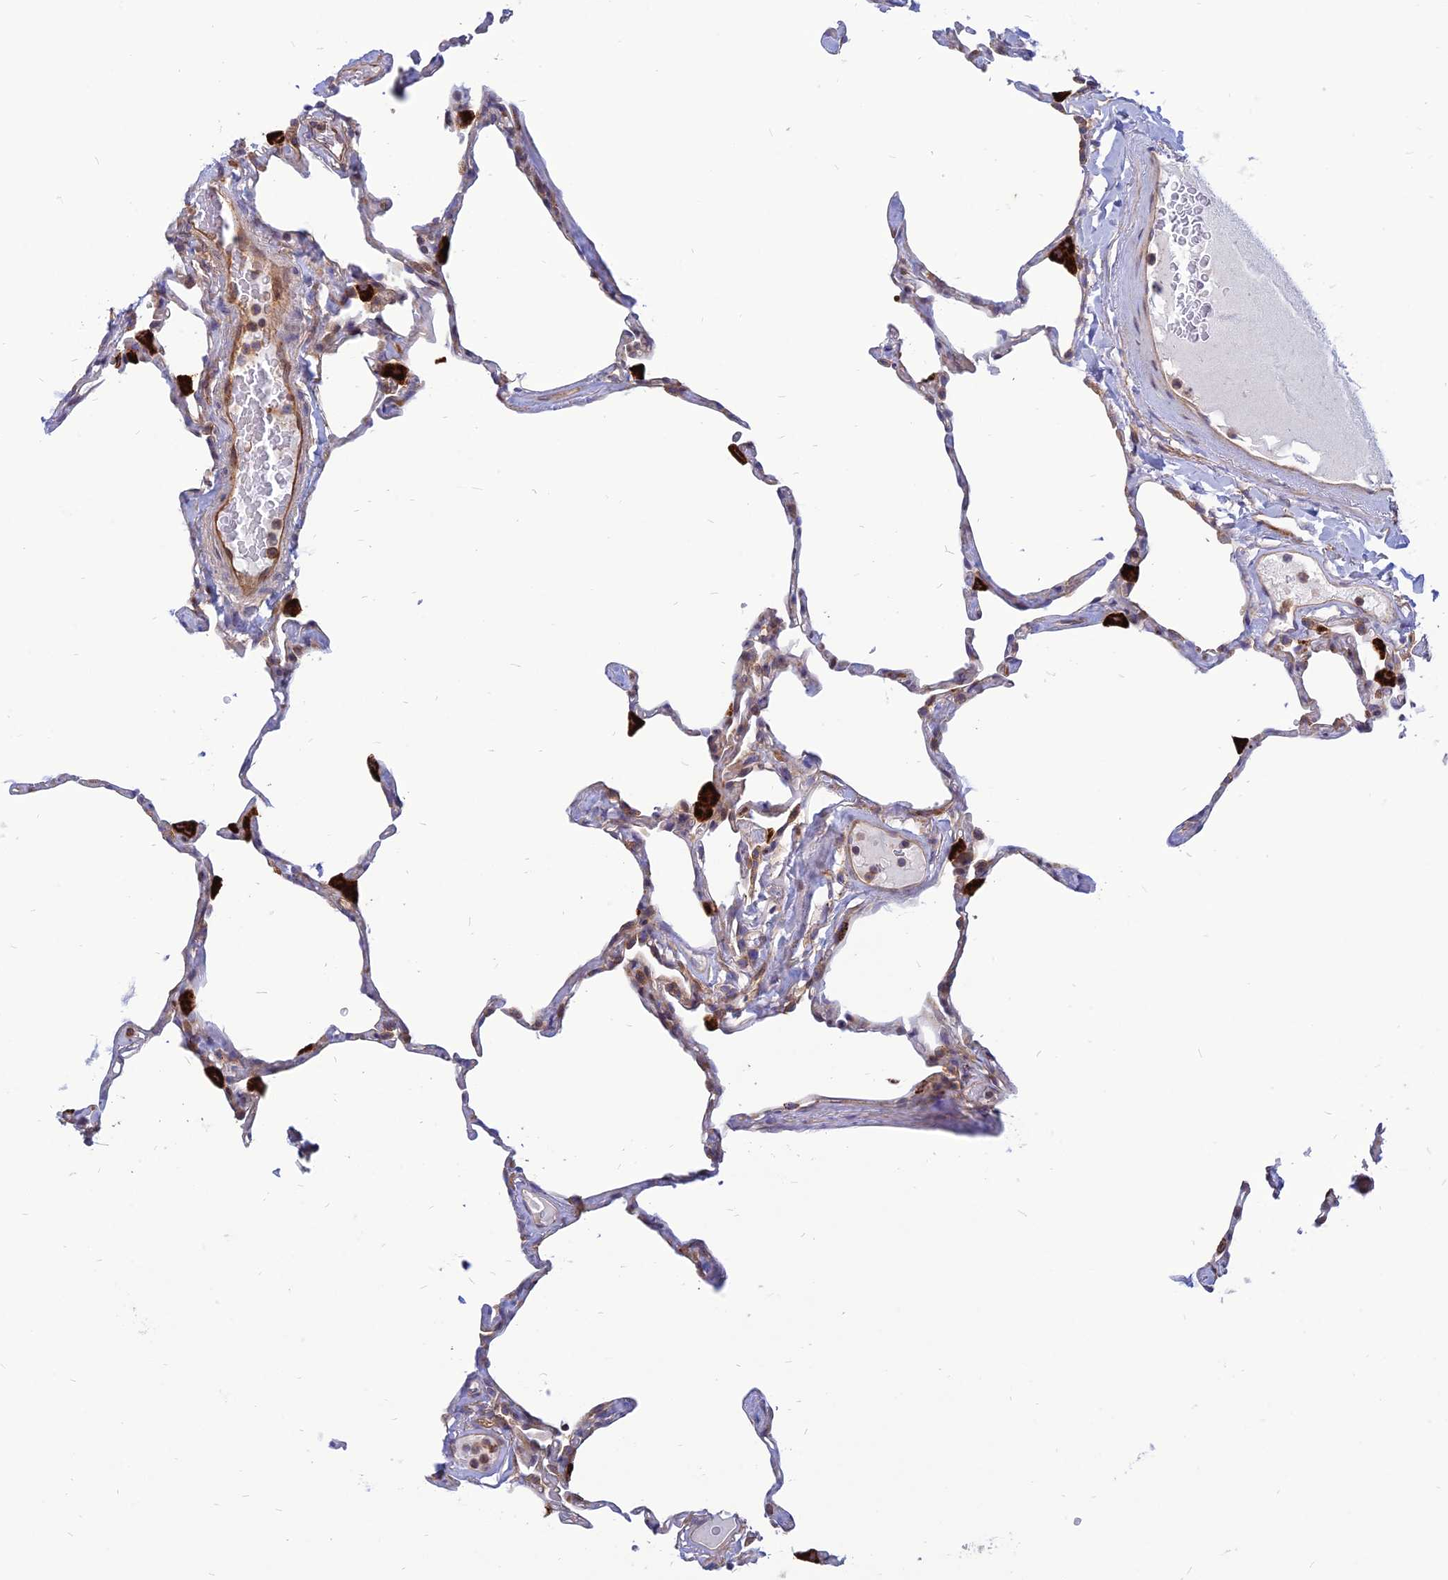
{"staining": {"intensity": "strong", "quantity": "<25%", "location": "cytoplasmic/membranous"}, "tissue": "lung", "cell_type": "Alveolar cells", "image_type": "normal", "snomed": [{"axis": "morphology", "description": "Normal tissue, NOS"}, {"axis": "topography", "description": "Lung"}], "caption": "An image of human lung stained for a protein reveals strong cytoplasmic/membranous brown staining in alveolar cells.", "gene": "PHKA2", "patient": {"sex": "male", "age": 65}}